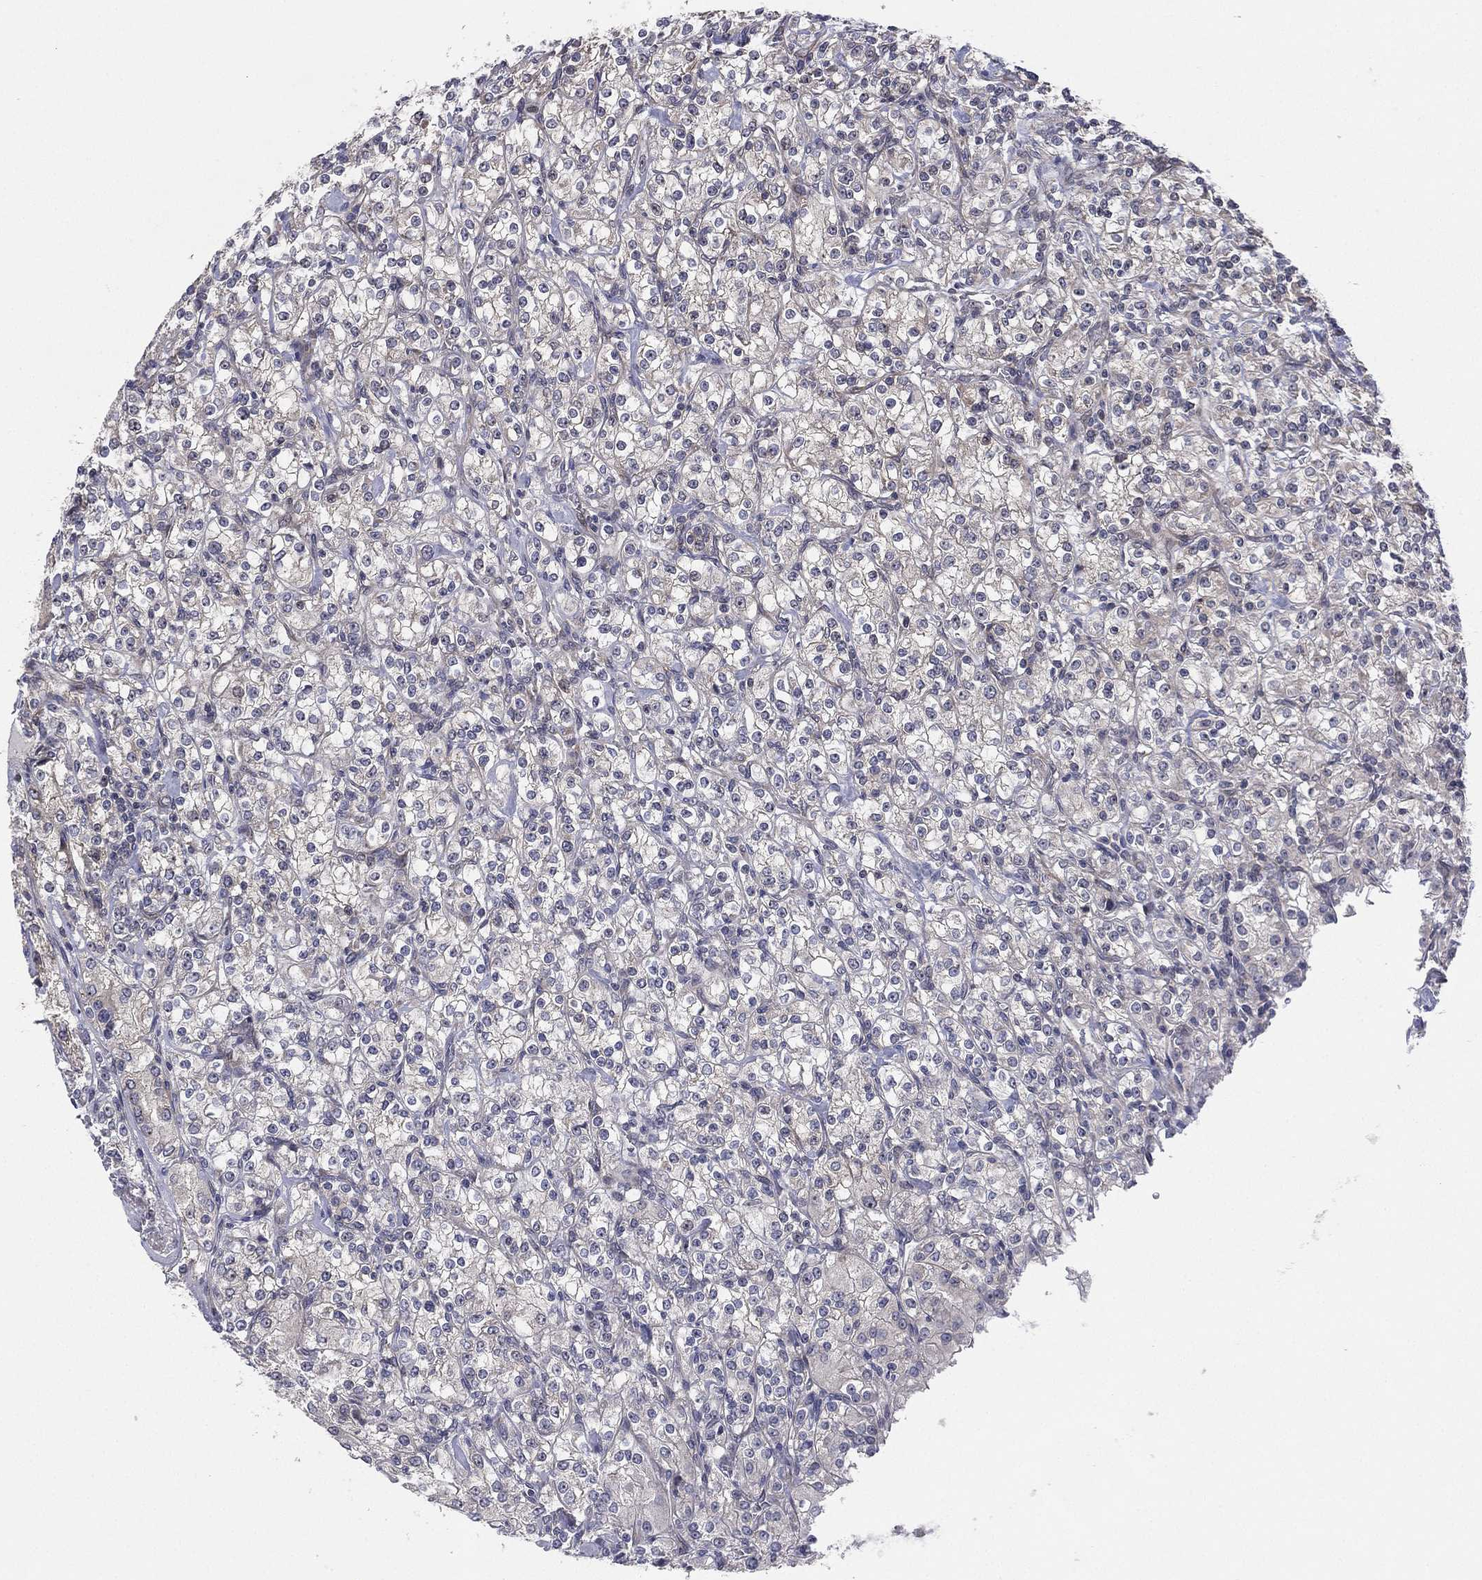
{"staining": {"intensity": "weak", "quantity": "<25%", "location": "cytoplasmic/membranous"}, "tissue": "renal cancer", "cell_type": "Tumor cells", "image_type": "cancer", "snomed": [{"axis": "morphology", "description": "Adenocarcinoma, NOS"}, {"axis": "topography", "description": "Kidney"}], "caption": "An immunohistochemistry (IHC) image of renal cancer (adenocarcinoma) is shown. There is no staining in tumor cells of renal cancer (adenocarcinoma).", "gene": "KAT14", "patient": {"sex": "male", "age": 77}}